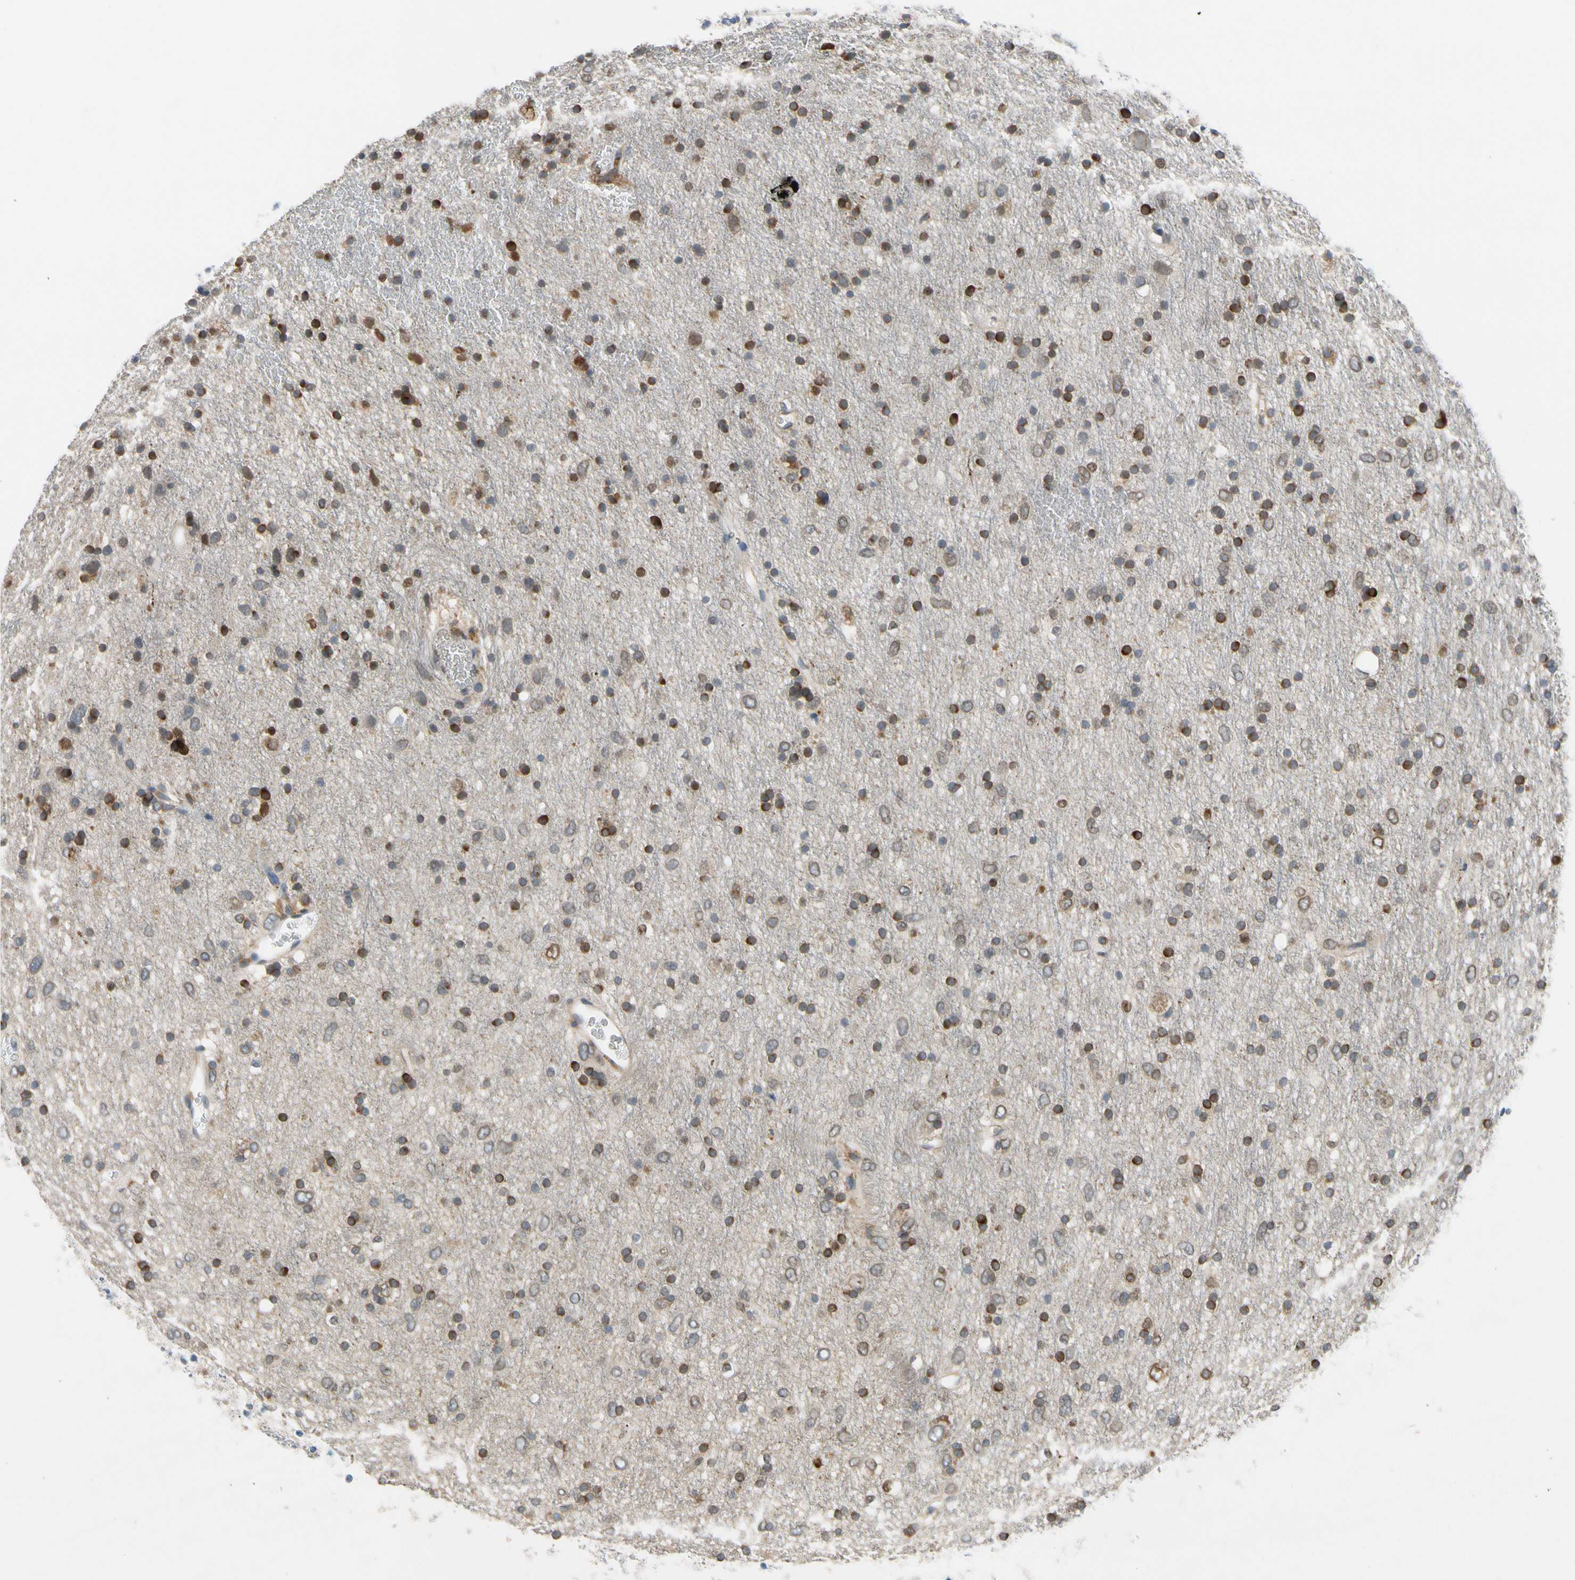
{"staining": {"intensity": "moderate", "quantity": "25%-75%", "location": "cytoplasmic/membranous,nuclear"}, "tissue": "glioma", "cell_type": "Tumor cells", "image_type": "cancer", "snomed": [{"axis": "morphology", "description": "Glioma, malignant, Low grade"}, {"axis": "topography", "description": "Brain"}], "caption": "Immunohistochemistry image of neoplastic tissue: human glioma stained using immunohistochemistry displays medium levels of moderate protein expression localized specifically in the cytoplasmic/membranous and nuclear of tumor cells, appearing as a cytoplasmic/membranous and nuclear brown color.", "gene": "CNDP1", "patient": {"sex": "male", "age": 77}}